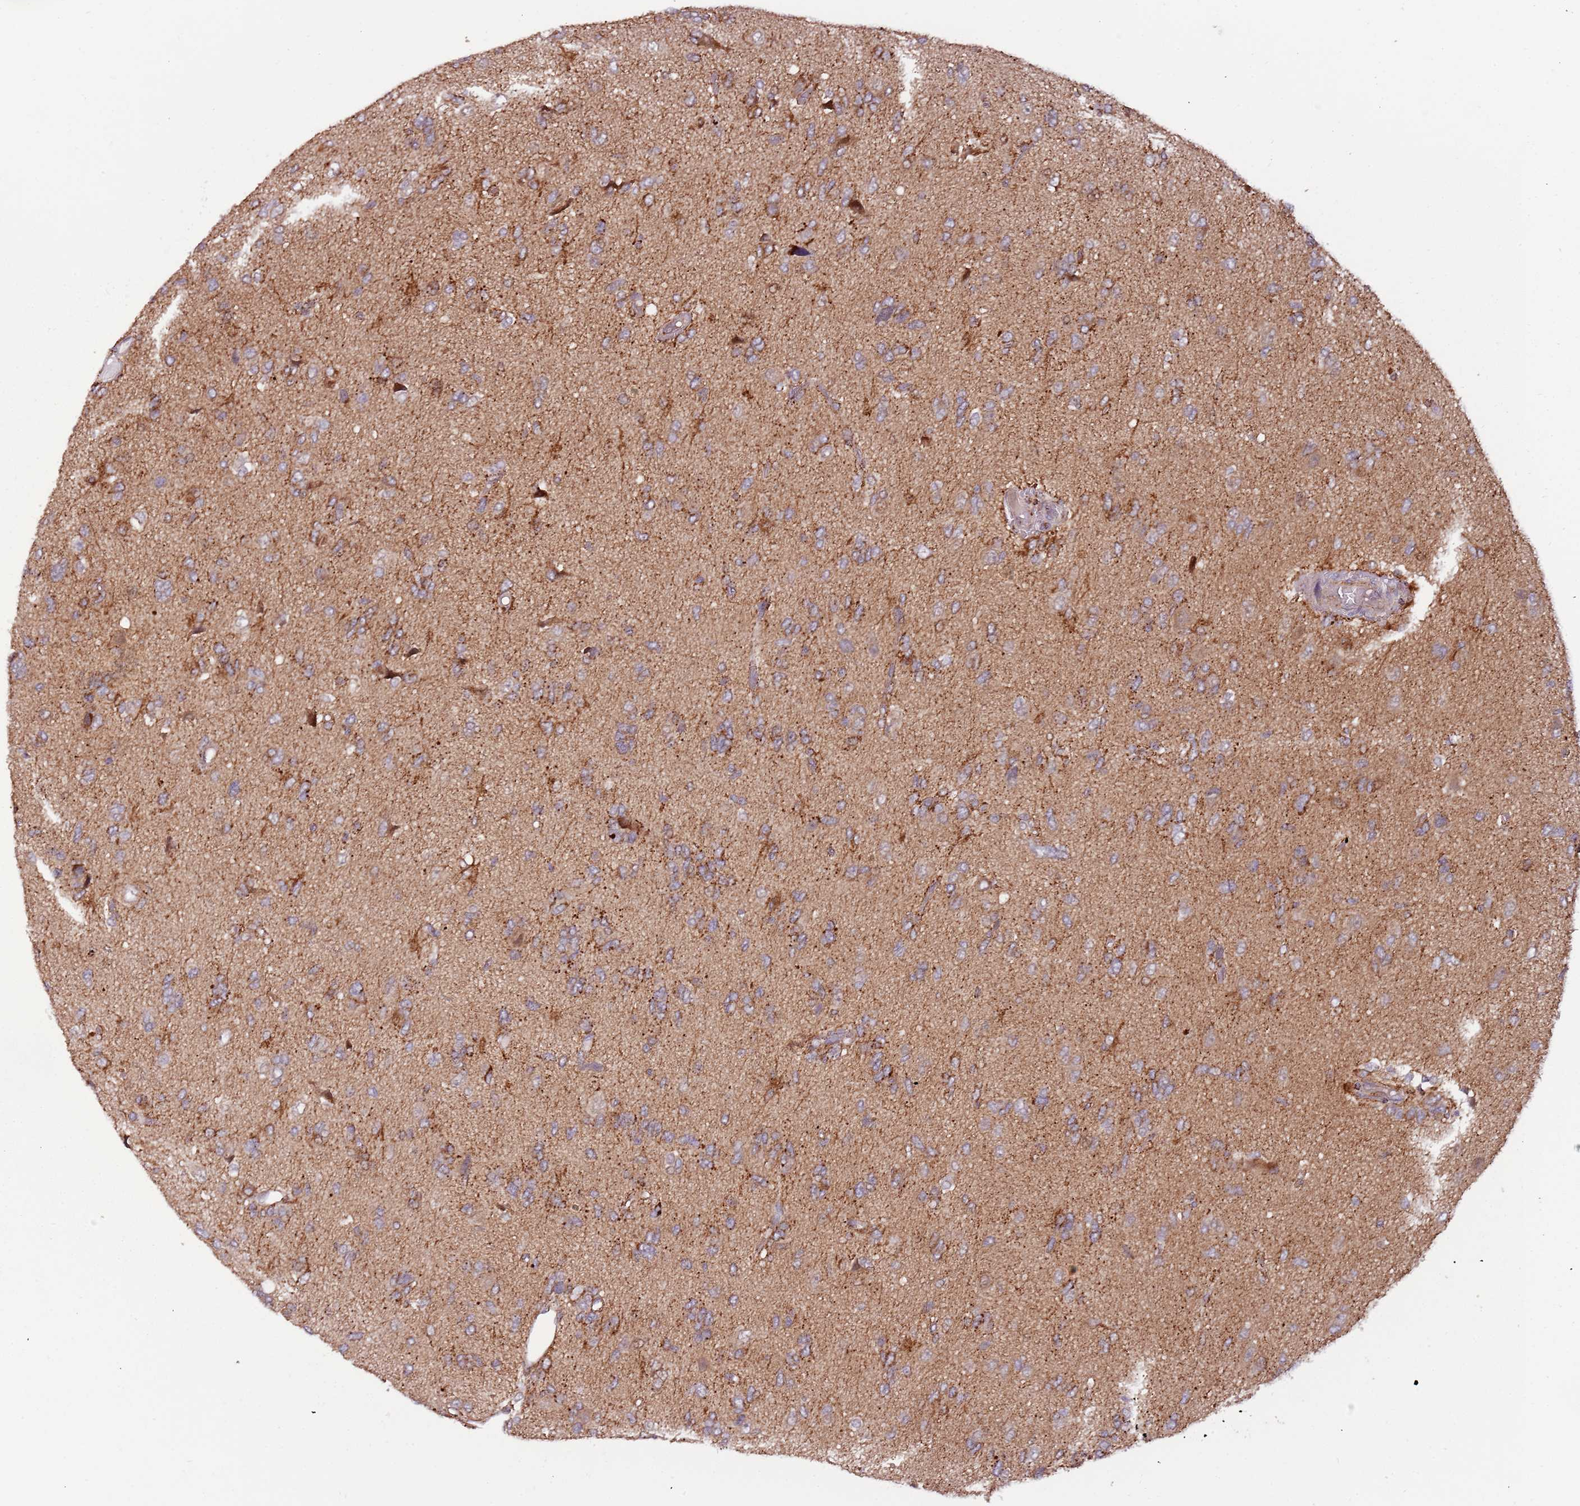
{"staining": {"intensity": "moderate", "quantity": ">75%", "location": "cytoplasmic/membranous"}, "tissue": "glioma", "cell_type": "Tumor cells", "image_type": "cancer", "snomed": [{"axis": "morphology", "description": "Glioma, malignant, High grade"}, {"axis": "topography", "description": "Brain"}], "caption": "Immunohistochemistry of glioma reveals medium levels of moderate cytoplasmic/membranous staining in approximately >75% of tumor cells.", "gene": "ULK3", "patient": {"sex": "female", "age": 59}}